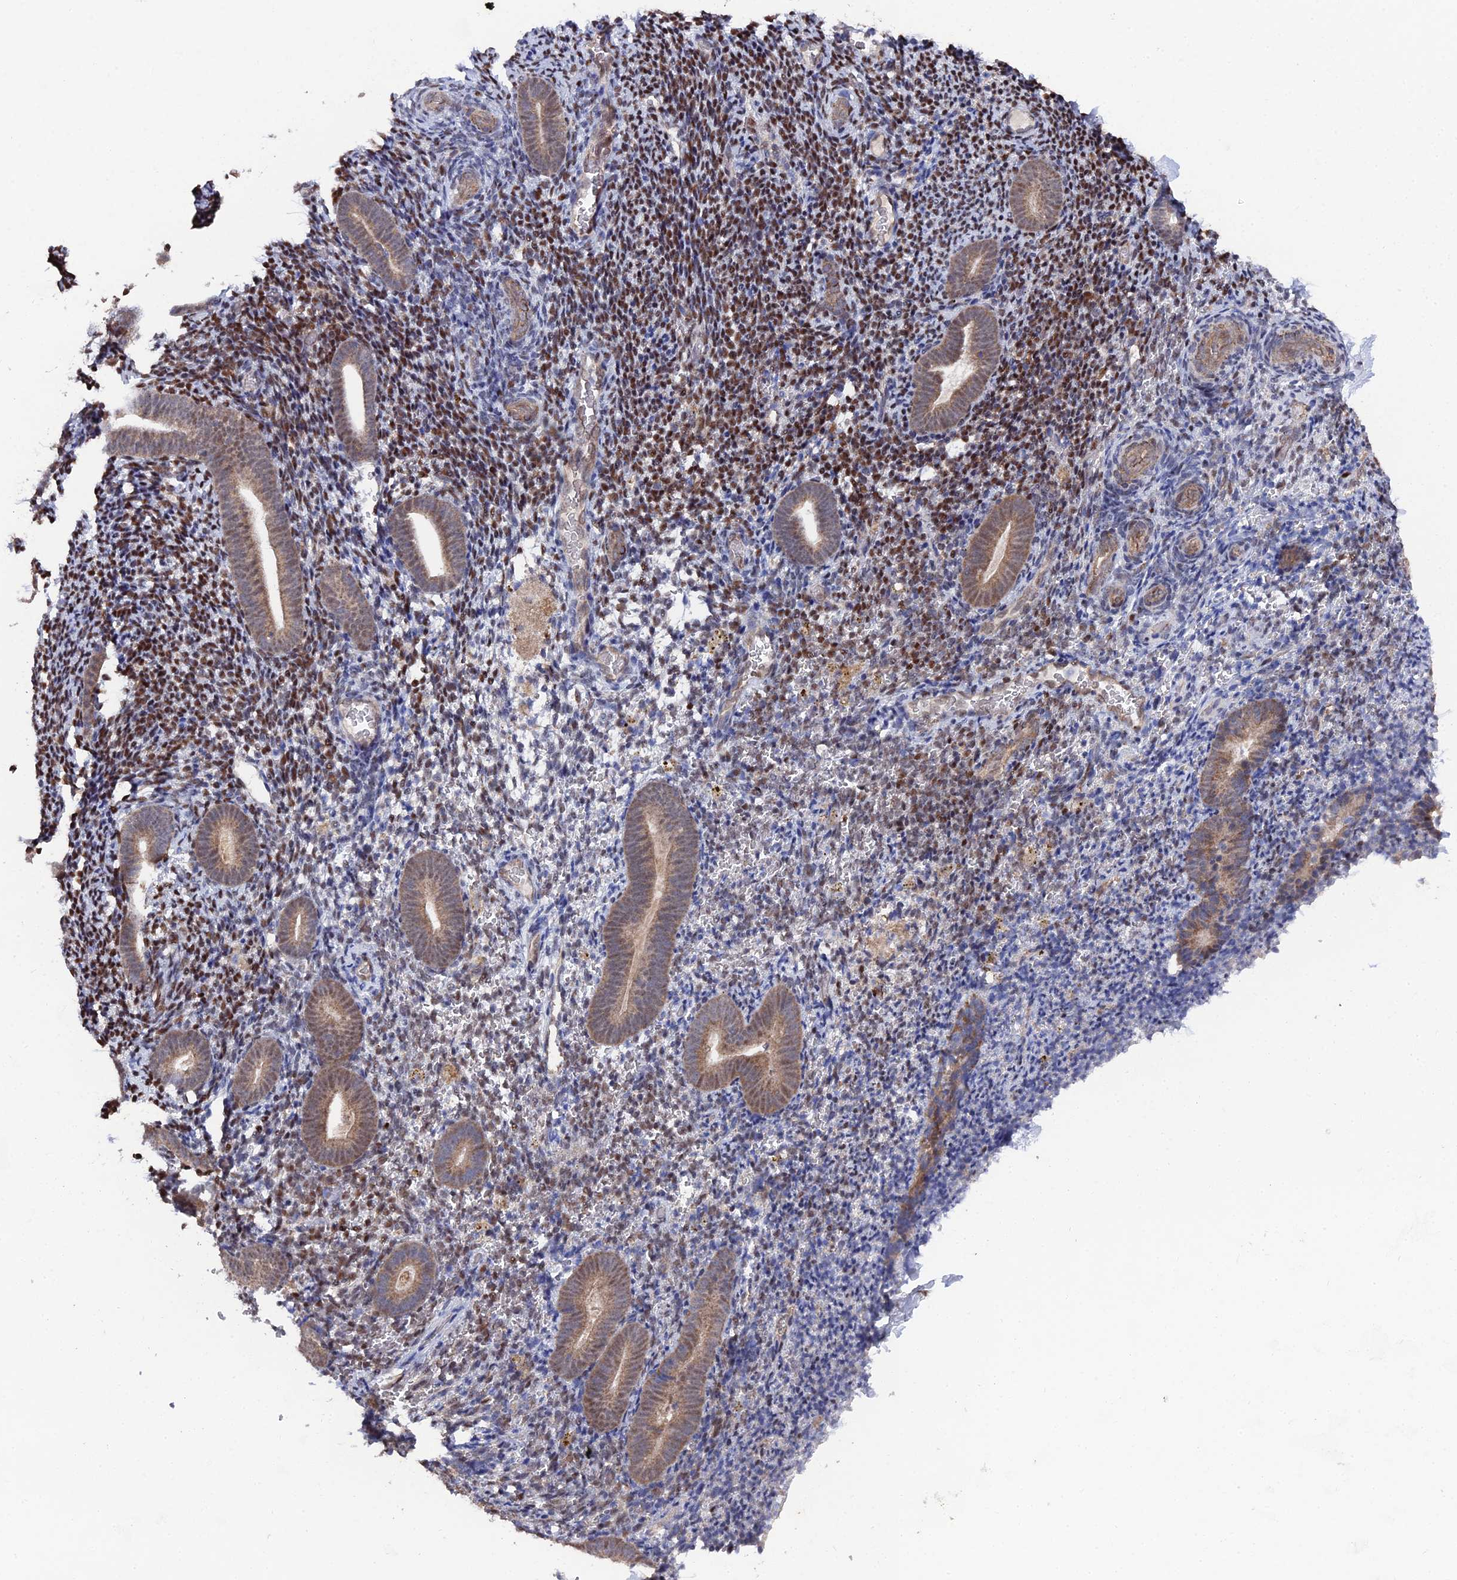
{"staining": {"intensity": "moderate", "quantity": "25%-75%", "location": "nuclear"}, "tissue": "endometrium", "cell_type": "Cells in endometrial stroma", "image_type": "normal", "snomed": [{"axis": "morphology", "description": "Normal tissue, NOS"}, {"axis": "topography", "description": "Endometrium"}], "caption": "The micrograph displays immunohistochemical staining of unremarkable endometrium. There is moderate nuclear positivity is appreciated in about 25%-75% of cells in endometrial stroma.", "gene": "UNC5D", "patient": {"sex": "female", "age": 51}}